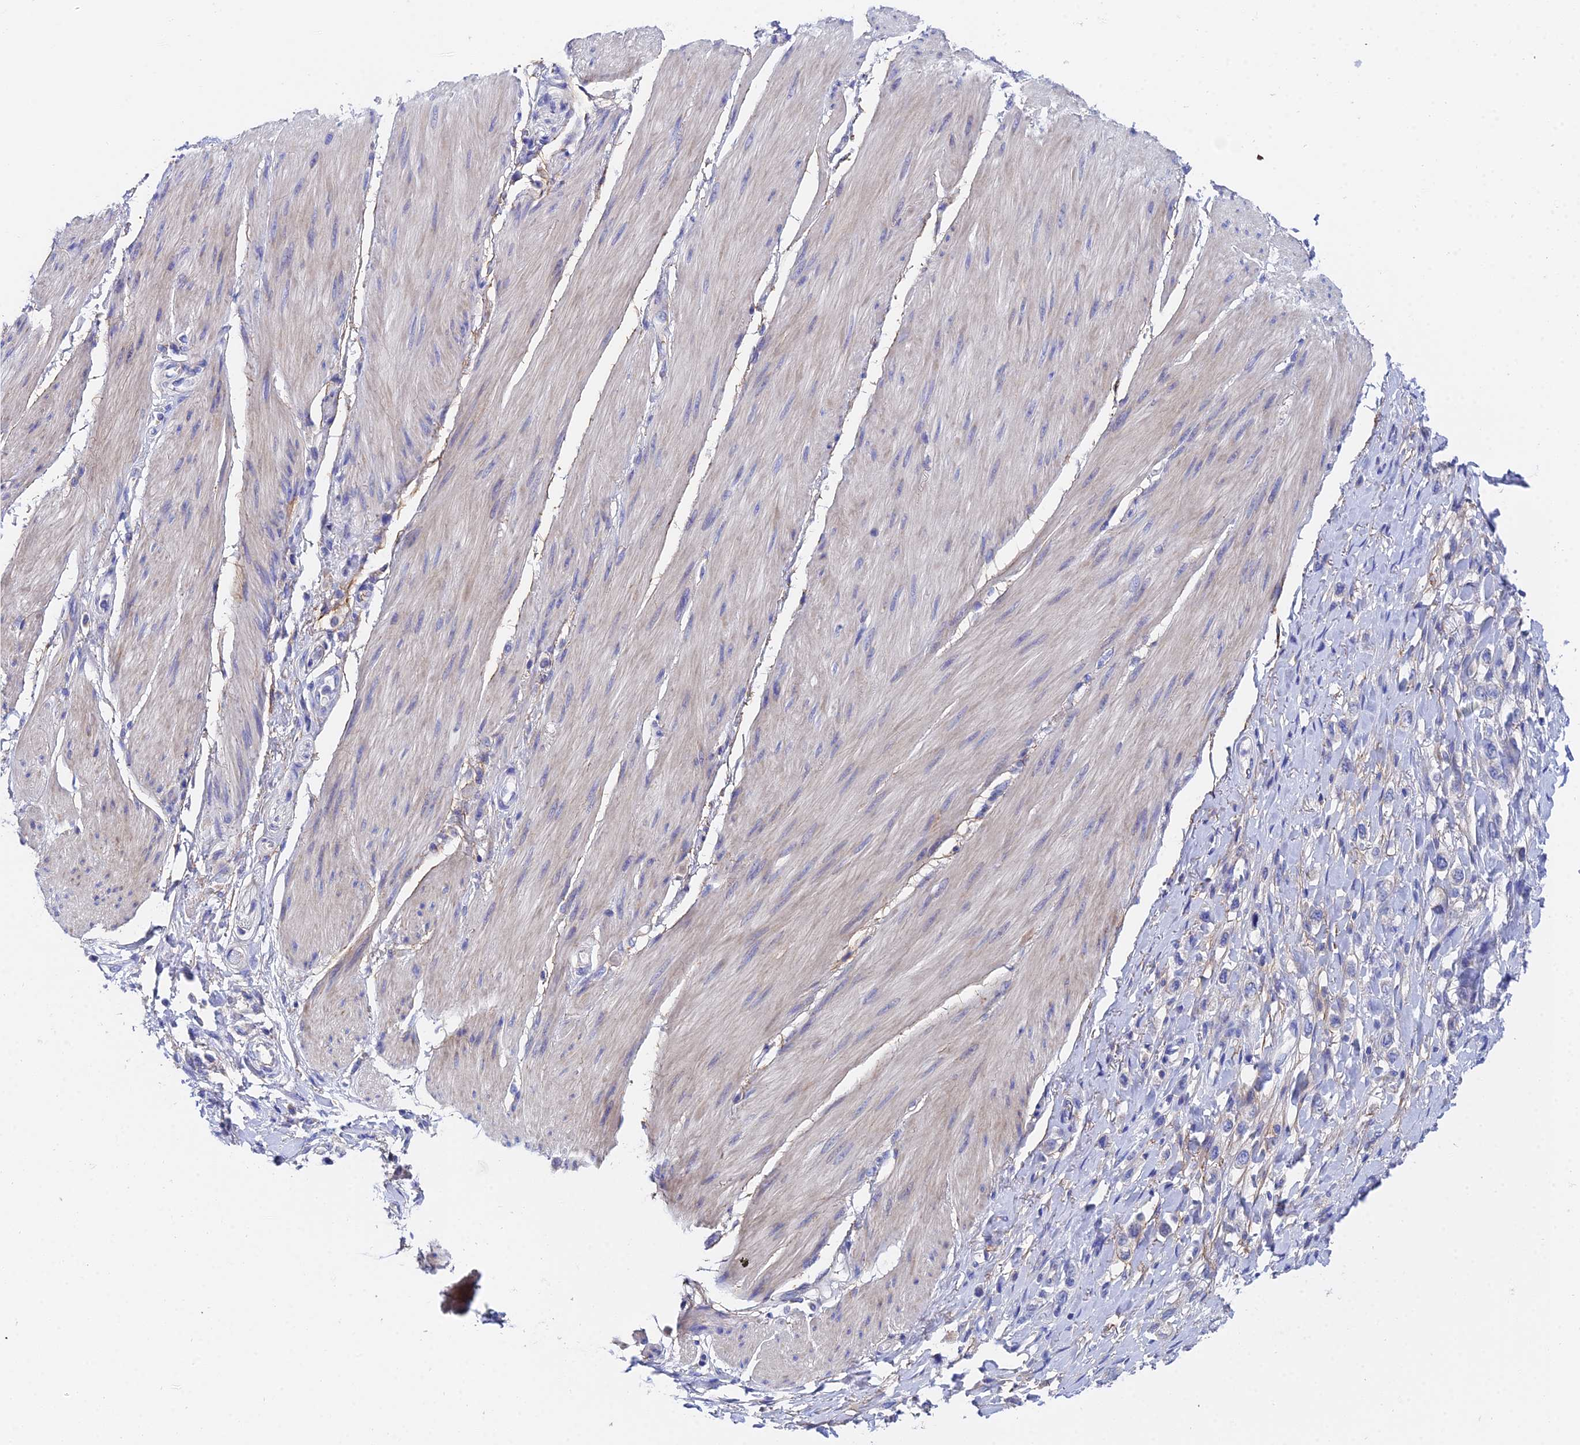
{"staining": {"intensity": "negative", "quantity": "none", "location": "none"}, "tissue": "stomach cancer", "cell_type": "Tumor cells", "image_type": "cancer", "snomed": [{"axis": "morphology", "description": "Adenocarcinoma, NOS"}, {"axis": "topography", "description": "Stomach"}], "caption": "The micrograph shows no significant positivity in tumor cells of stomach adenocarcinoma.", "gene": "UBE2L3", "patient": {"sex": "female", "age": 65}}